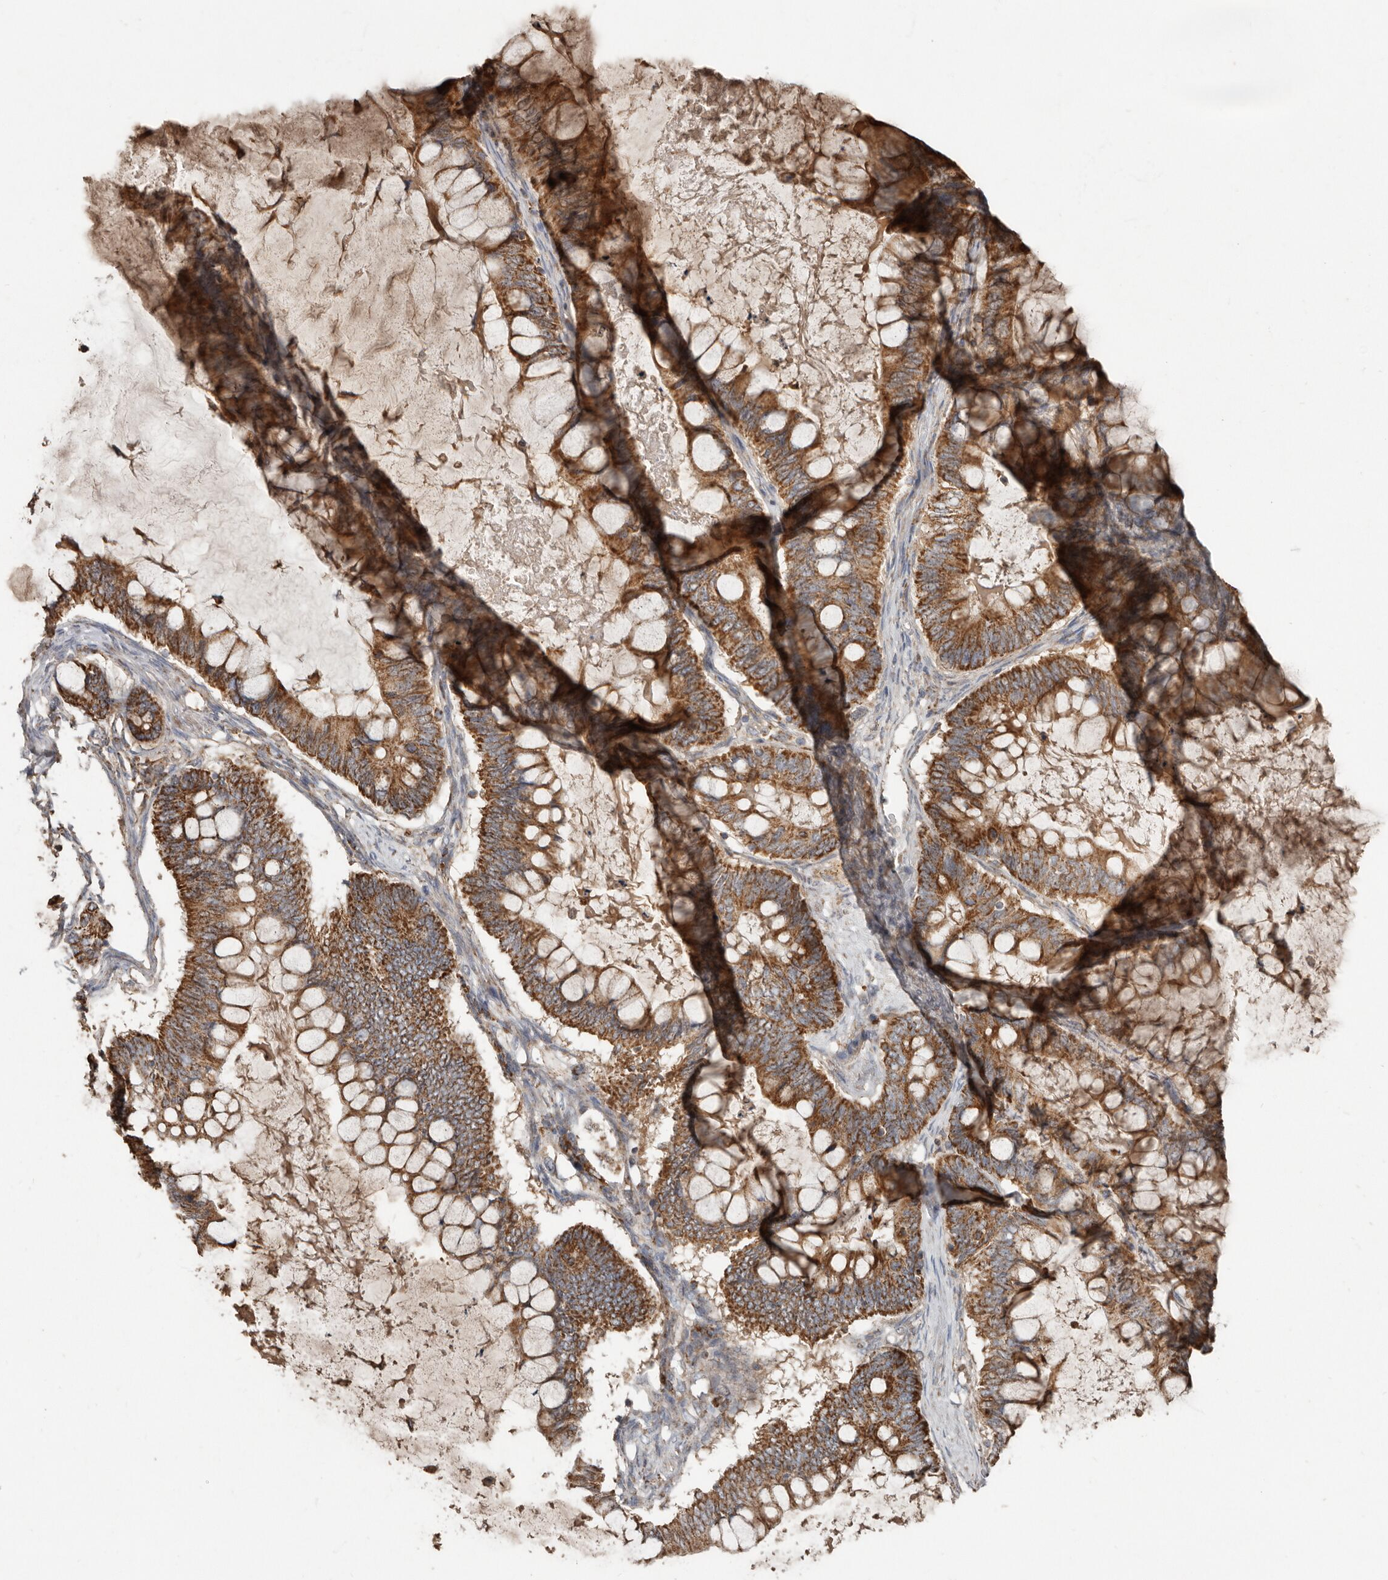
{"staining": {"intensity": "moderate", "quantity": ">75%", "location": "cytoplasmic/membranous"}, "tissue": "ovarian cancer", "cell_type": "Tumor cells", "image_type": "cancer", "snomed": [{"axis": "morphology", "description": "Cystadenocarcinoma, mucinous, NOS"}, {"axis": "topography", "description": "Ovary"}], "caption": "Protein expression analysis of human mucinous cystadenocarcinoma (ovarian) reveals moderate cytoplasmic/membranous positivity in about >75% of tumor cells.", "gene": "KIF26B", "patient": {"sex": "female", "age": 61}}